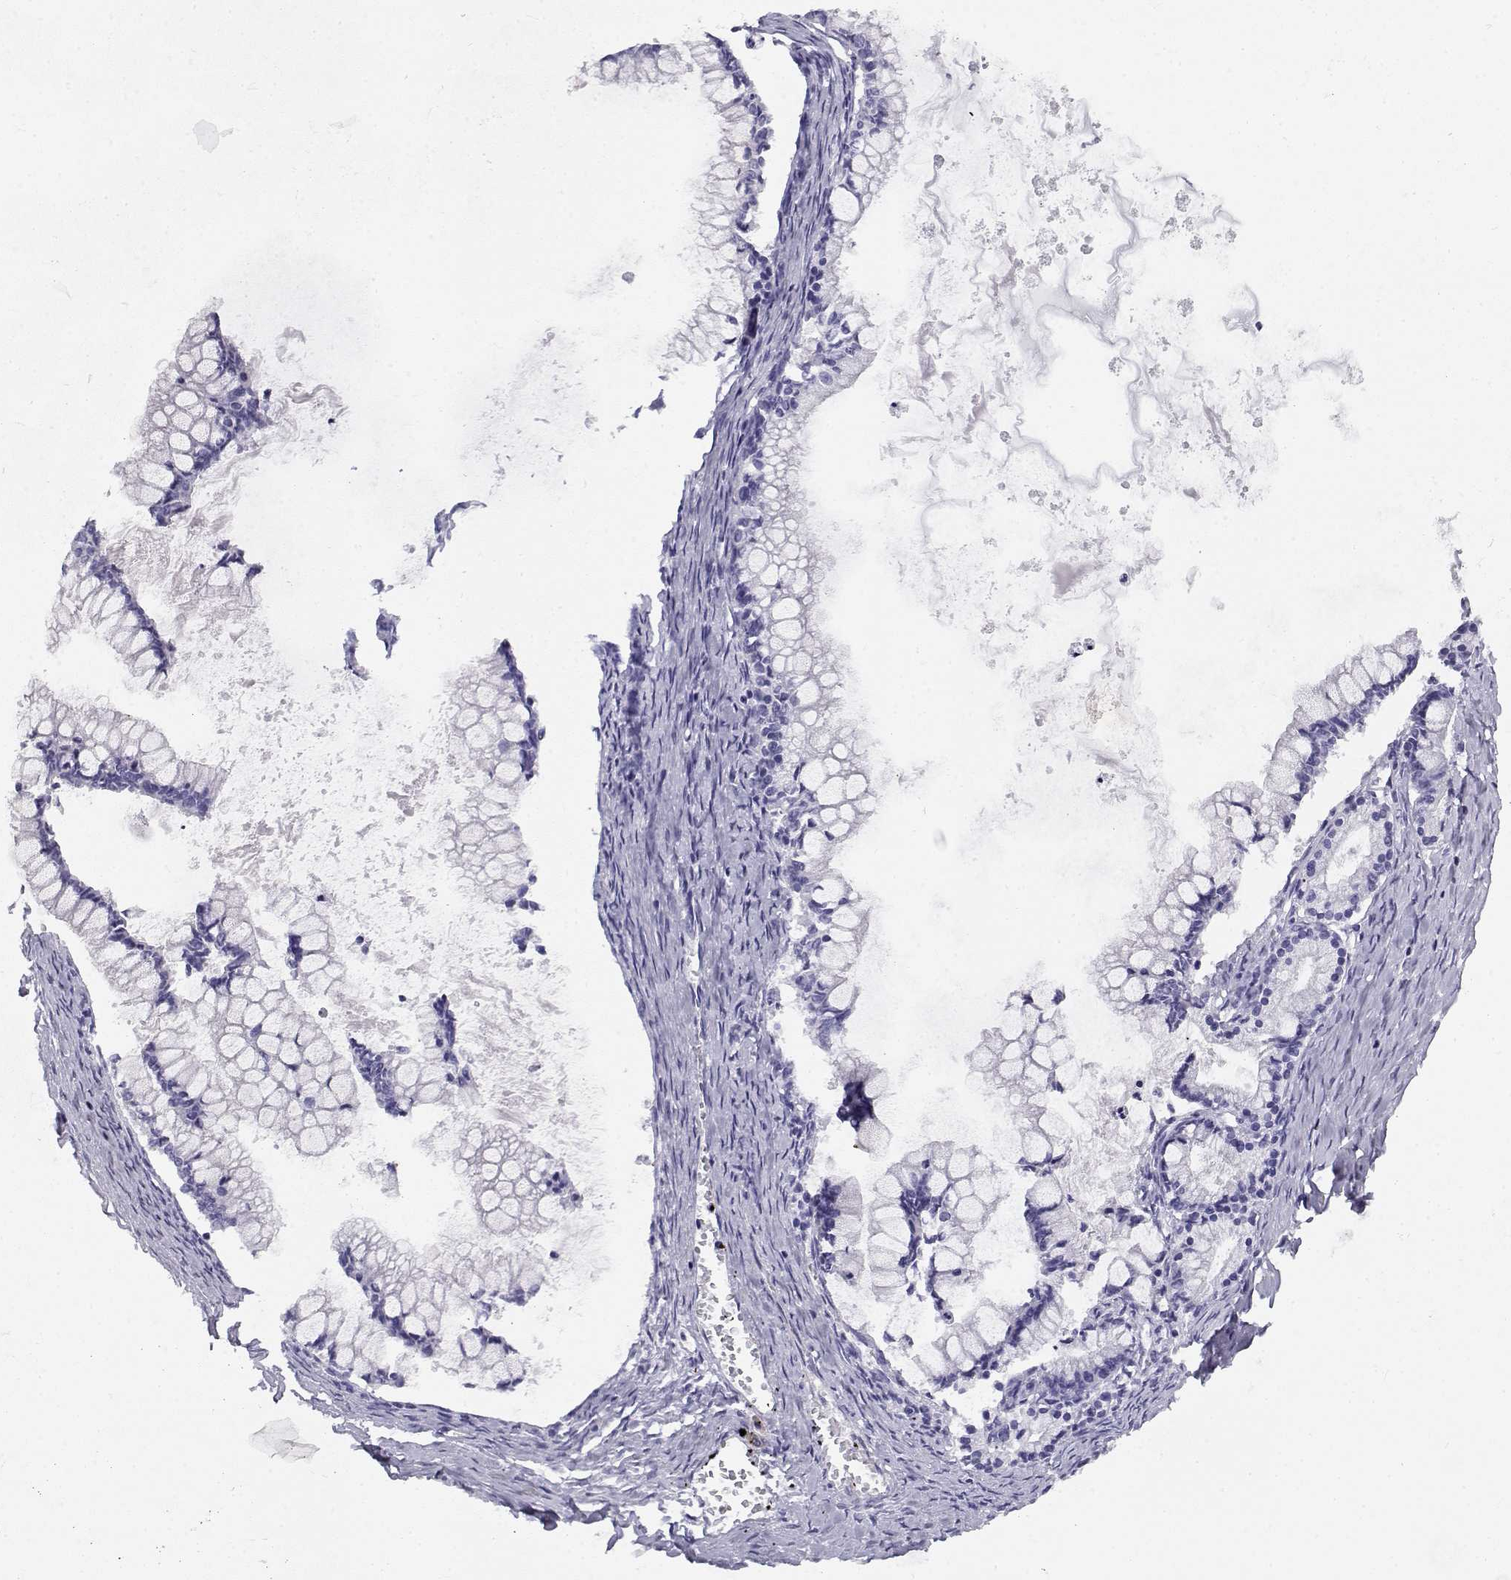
{"staining": {"intensity": "negative", "quantity": "none", "location": "none"}, "tissue": "ovarian cancer", "cell_type": "Tumor cells", "image_type": "cancer", "snomed": [{"axis": "morphology", "description": "Cystadenocarcinoma, mucinous, NOS"}, {"axis": "topography", "description": "Ovary"}], "caption": "High magnification brightfield microscopy of ovarian cancer (mucinous cystadenocarcinoma) stained with DAB (brown) and counterstained with hematoxylin (blue): tumor cells show no significant expression. The staining is performed using DAB (3,3'-diaminobenzidine) brown chromogen with nuclei counter-stained in using hematoxylin.", "gene": "CABS1", "patient": {"sex": "female", "age": 67}}